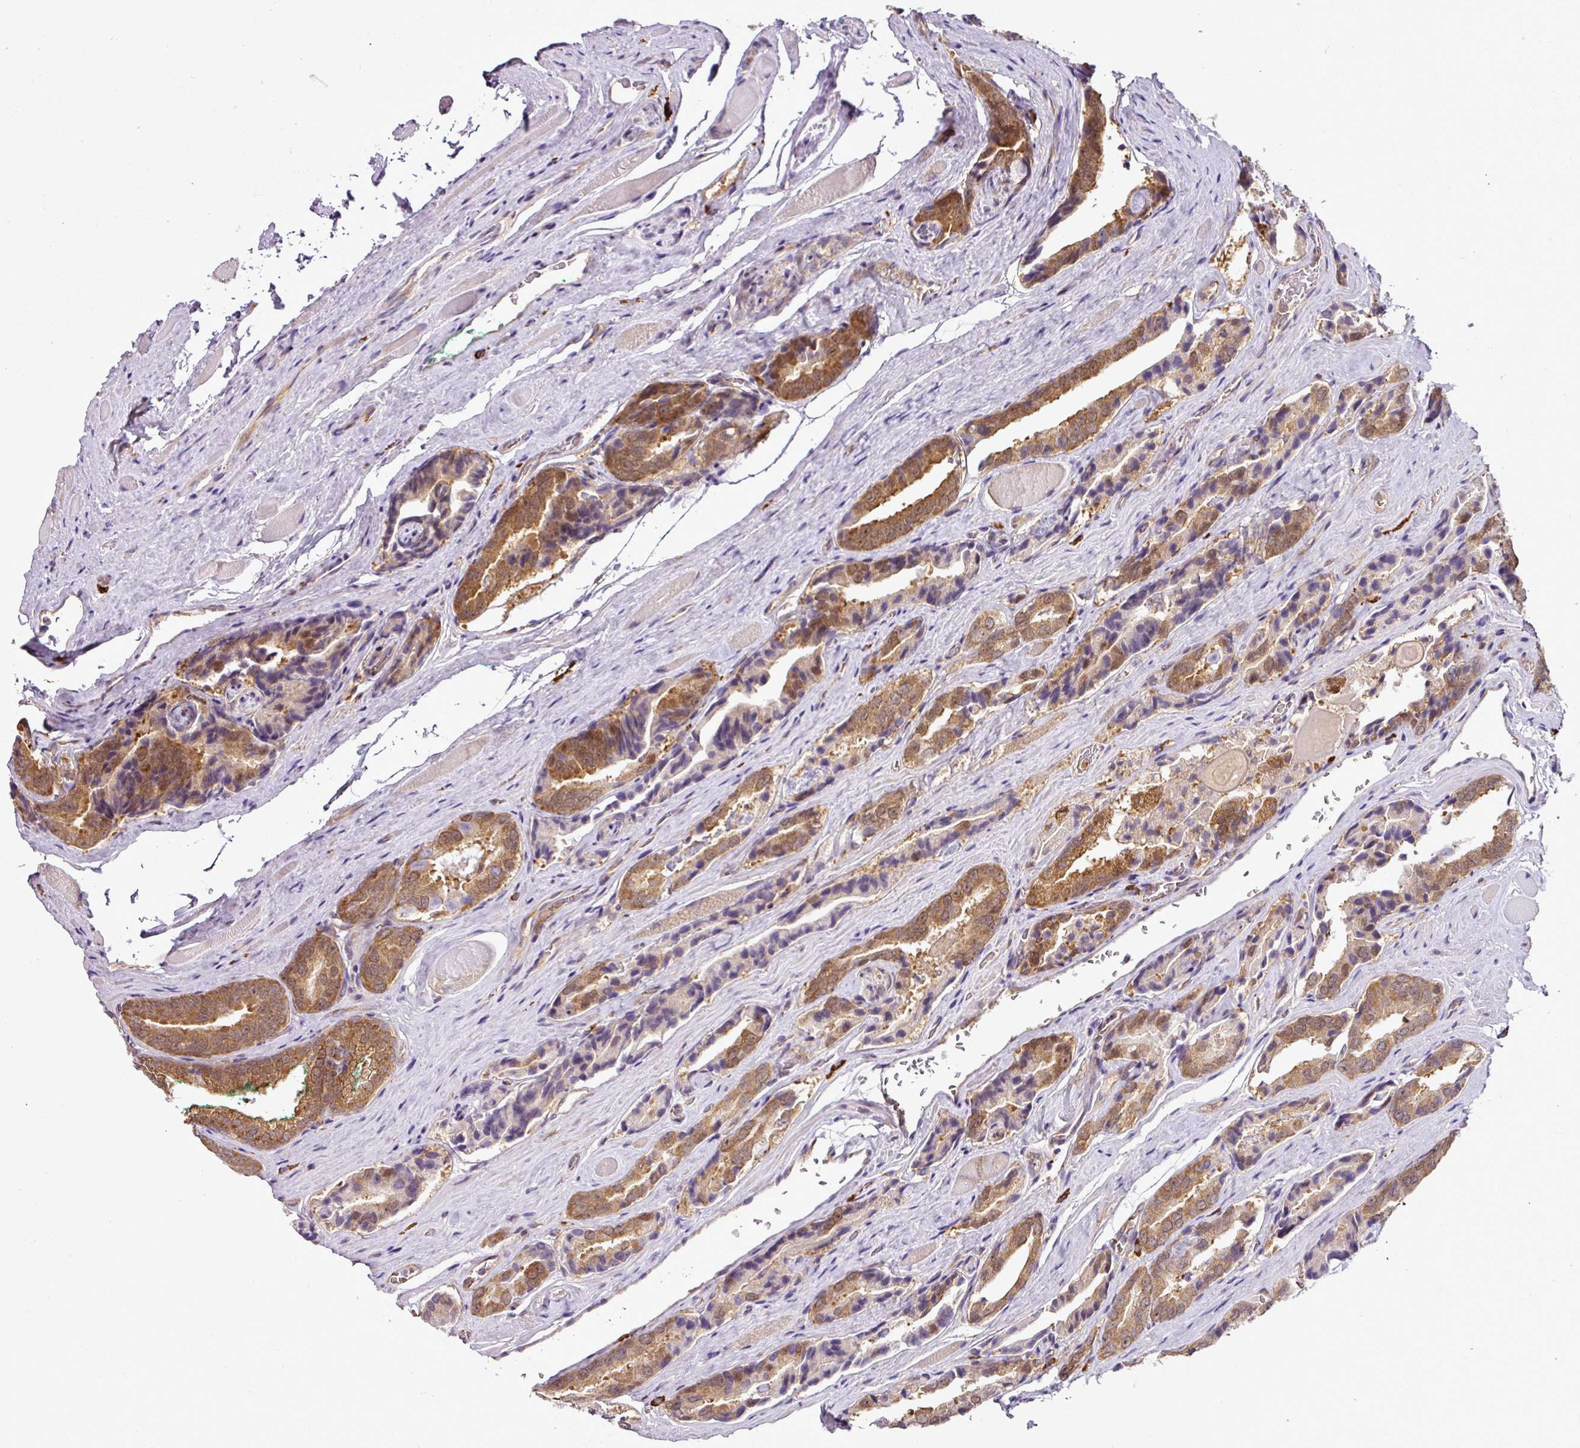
{"staining": {"intensity": "moderate", "quantity": ">75%", "location": "cytoplasmic/membranous"}, "tissue": "prostate cancer", "cell_type": "Tumor cells", "image_type": "cancer", "snomed": [{"axis": "morphology", "description": "Adenocarcinoma, High grade"}, {"axis": "topography", "description": "Prostate"}], "caption": "Immunohistochemistry (DAB (3,3'-diaminobenzidine)) staining of human prostate cancer (high-grade adenocarcinoma) demonstrates moderate cytoplasmic/membranous protein positivity in about >75% of tumor cells.", "gene": "RBM4B", "patient": {"sex": "male", "age": 72}}